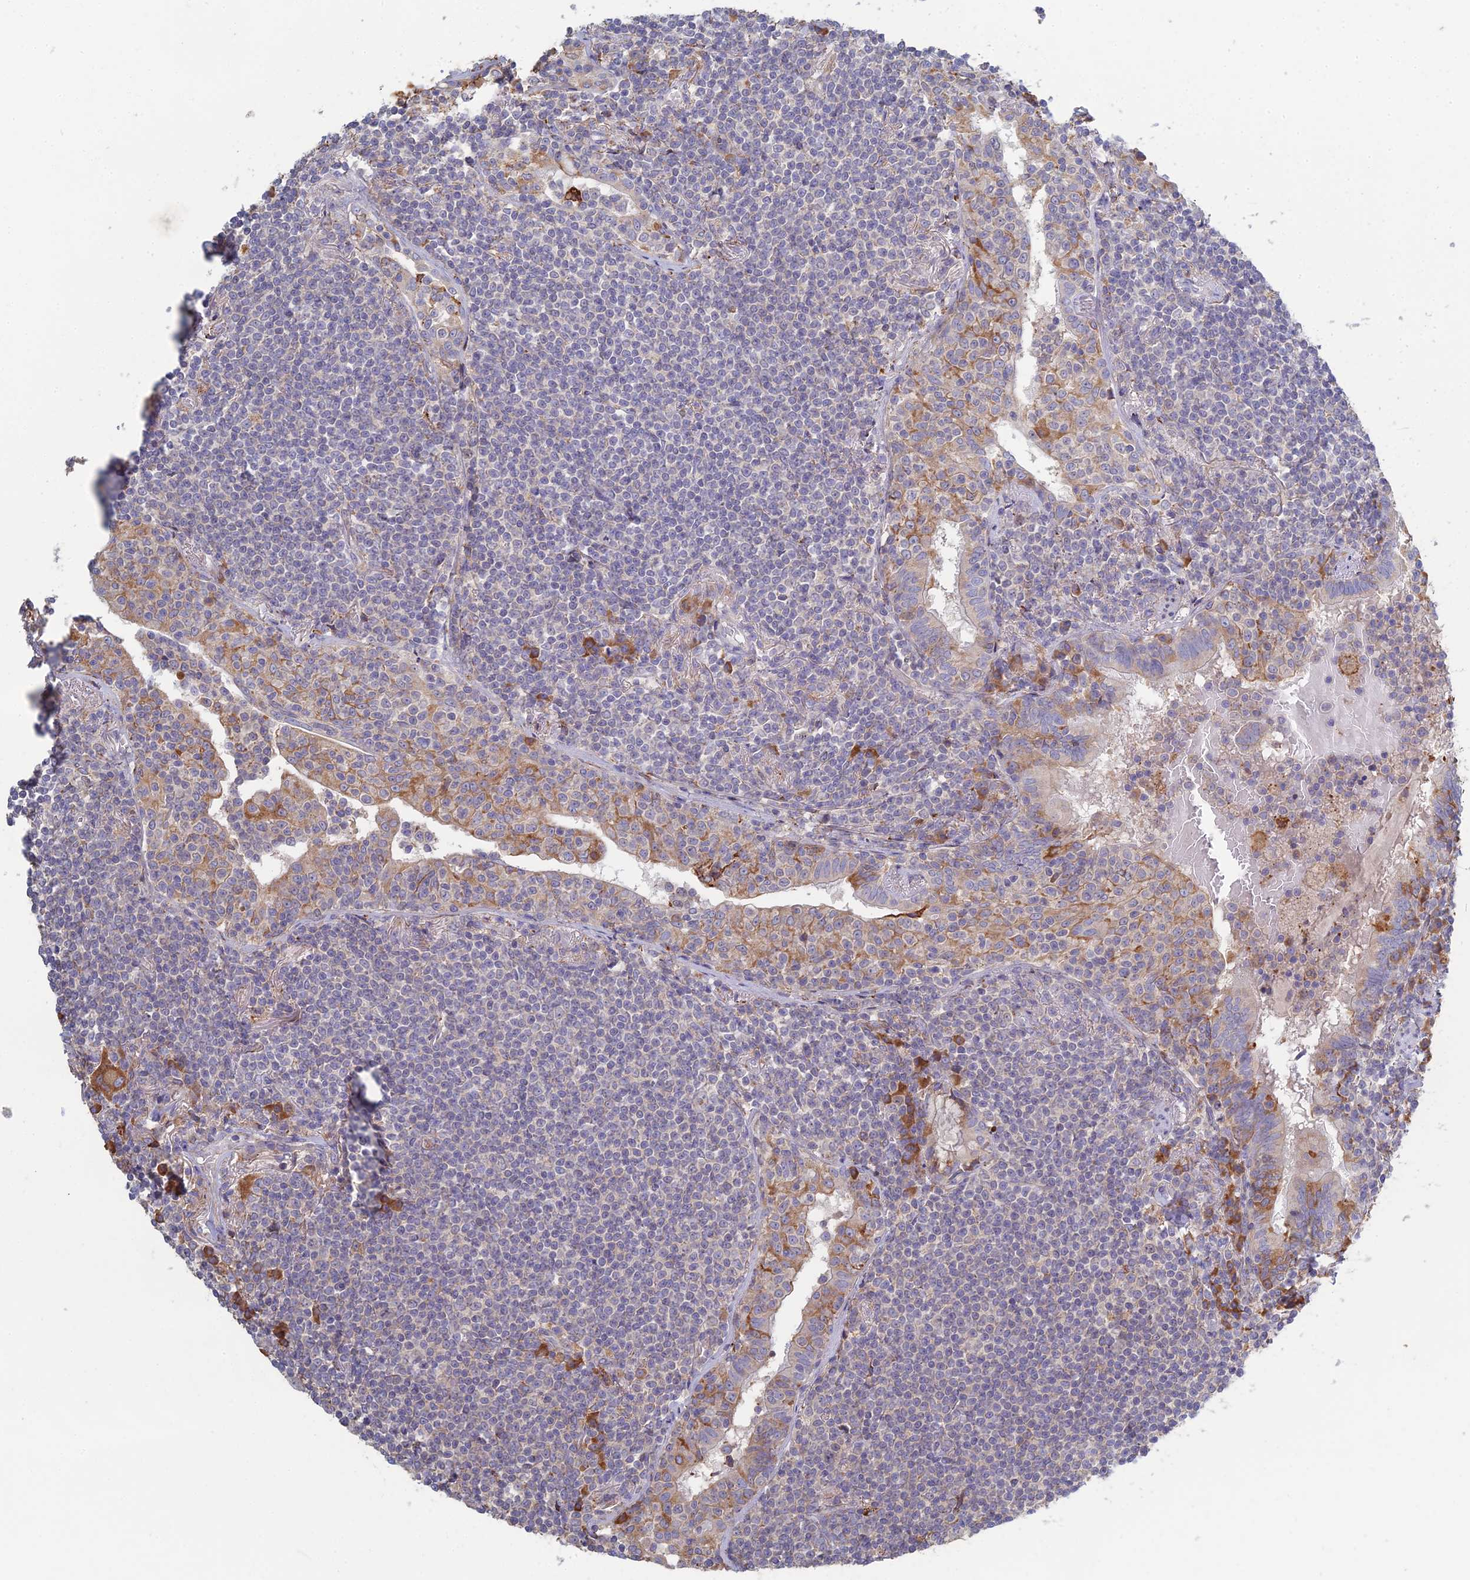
{"staining": {"intensity": "negative", "quantity": "none", "location": "none"}, "tissue": "lymphoma", "cell_type": "Tumor cells", "image_type": "cancer", "snomed": [{"axis": "morphology", "description": "Malignant lymphoma, non-Hodgkin's type, Low grade"}, {"axis": "topography", "description": "Lung"}], "caption": "DAB immunohistochemical staining of lymphoma reveals no significant positivity in tumor cells.", "gene": "TRAPPC6A", "patient": {"sex": "female", "age": 71}}